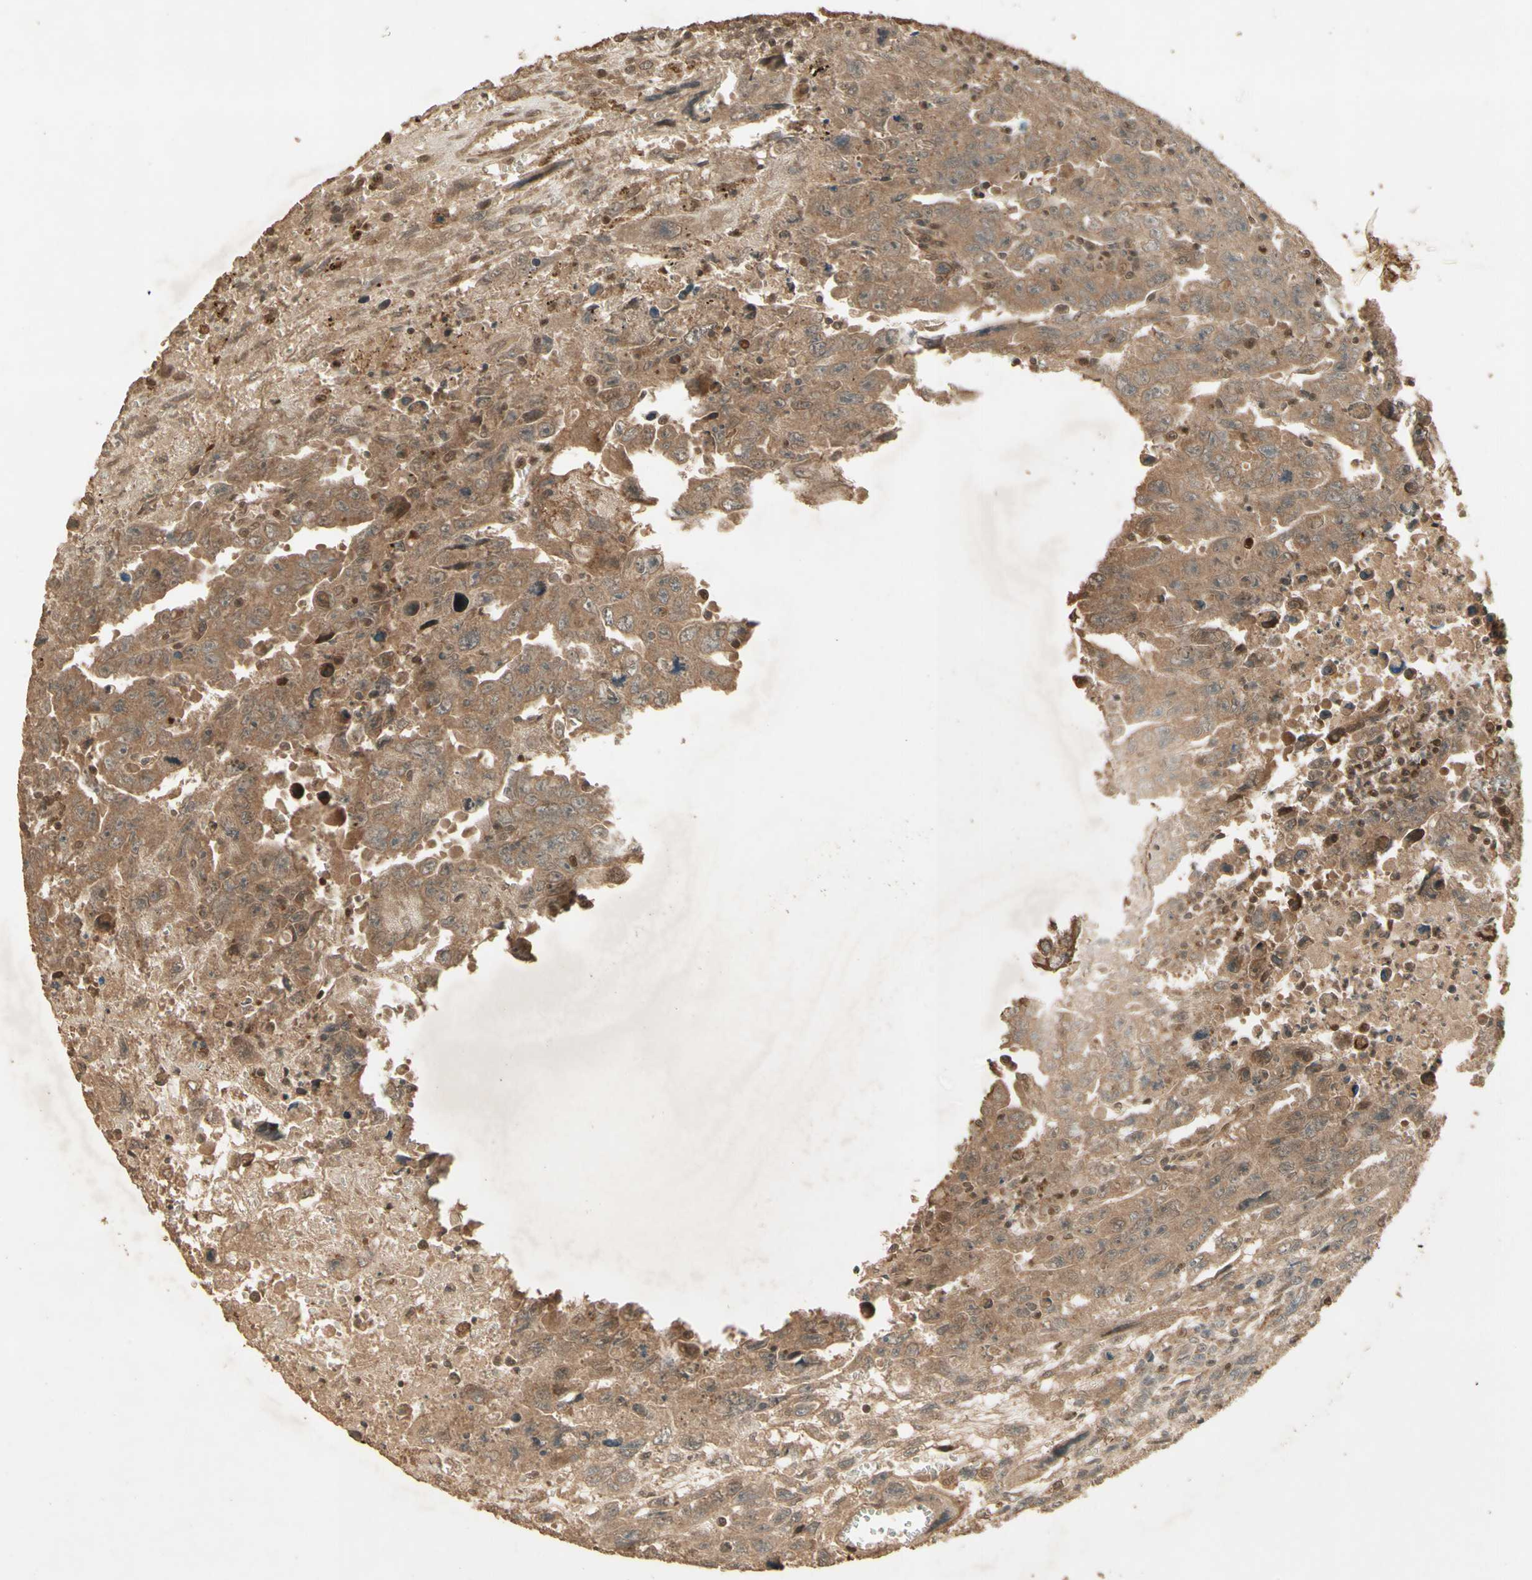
{"staining": {"intensity": "moderate", "quantity": ">75%", "location": "cytoplasmic/membranous,nuclear"}, "tissue": "testis cancer", "cell_type": "Tumor cells", "image_type": "cancer", "snomed": [{"axis": "morphology", "description": "Carcinoma, Embryonal, NOS"}, {"axis": "topography", "description": "Testis"}], "caption": "Immunohistochemical staining of human embryonal carcinoma (testis) shows moderate cytoplasmic/membranous and nuclear protein expression in about >75% of tumor cells.", "gene": "SMAD9", "patient": {"sex": "male", "age": 28}}